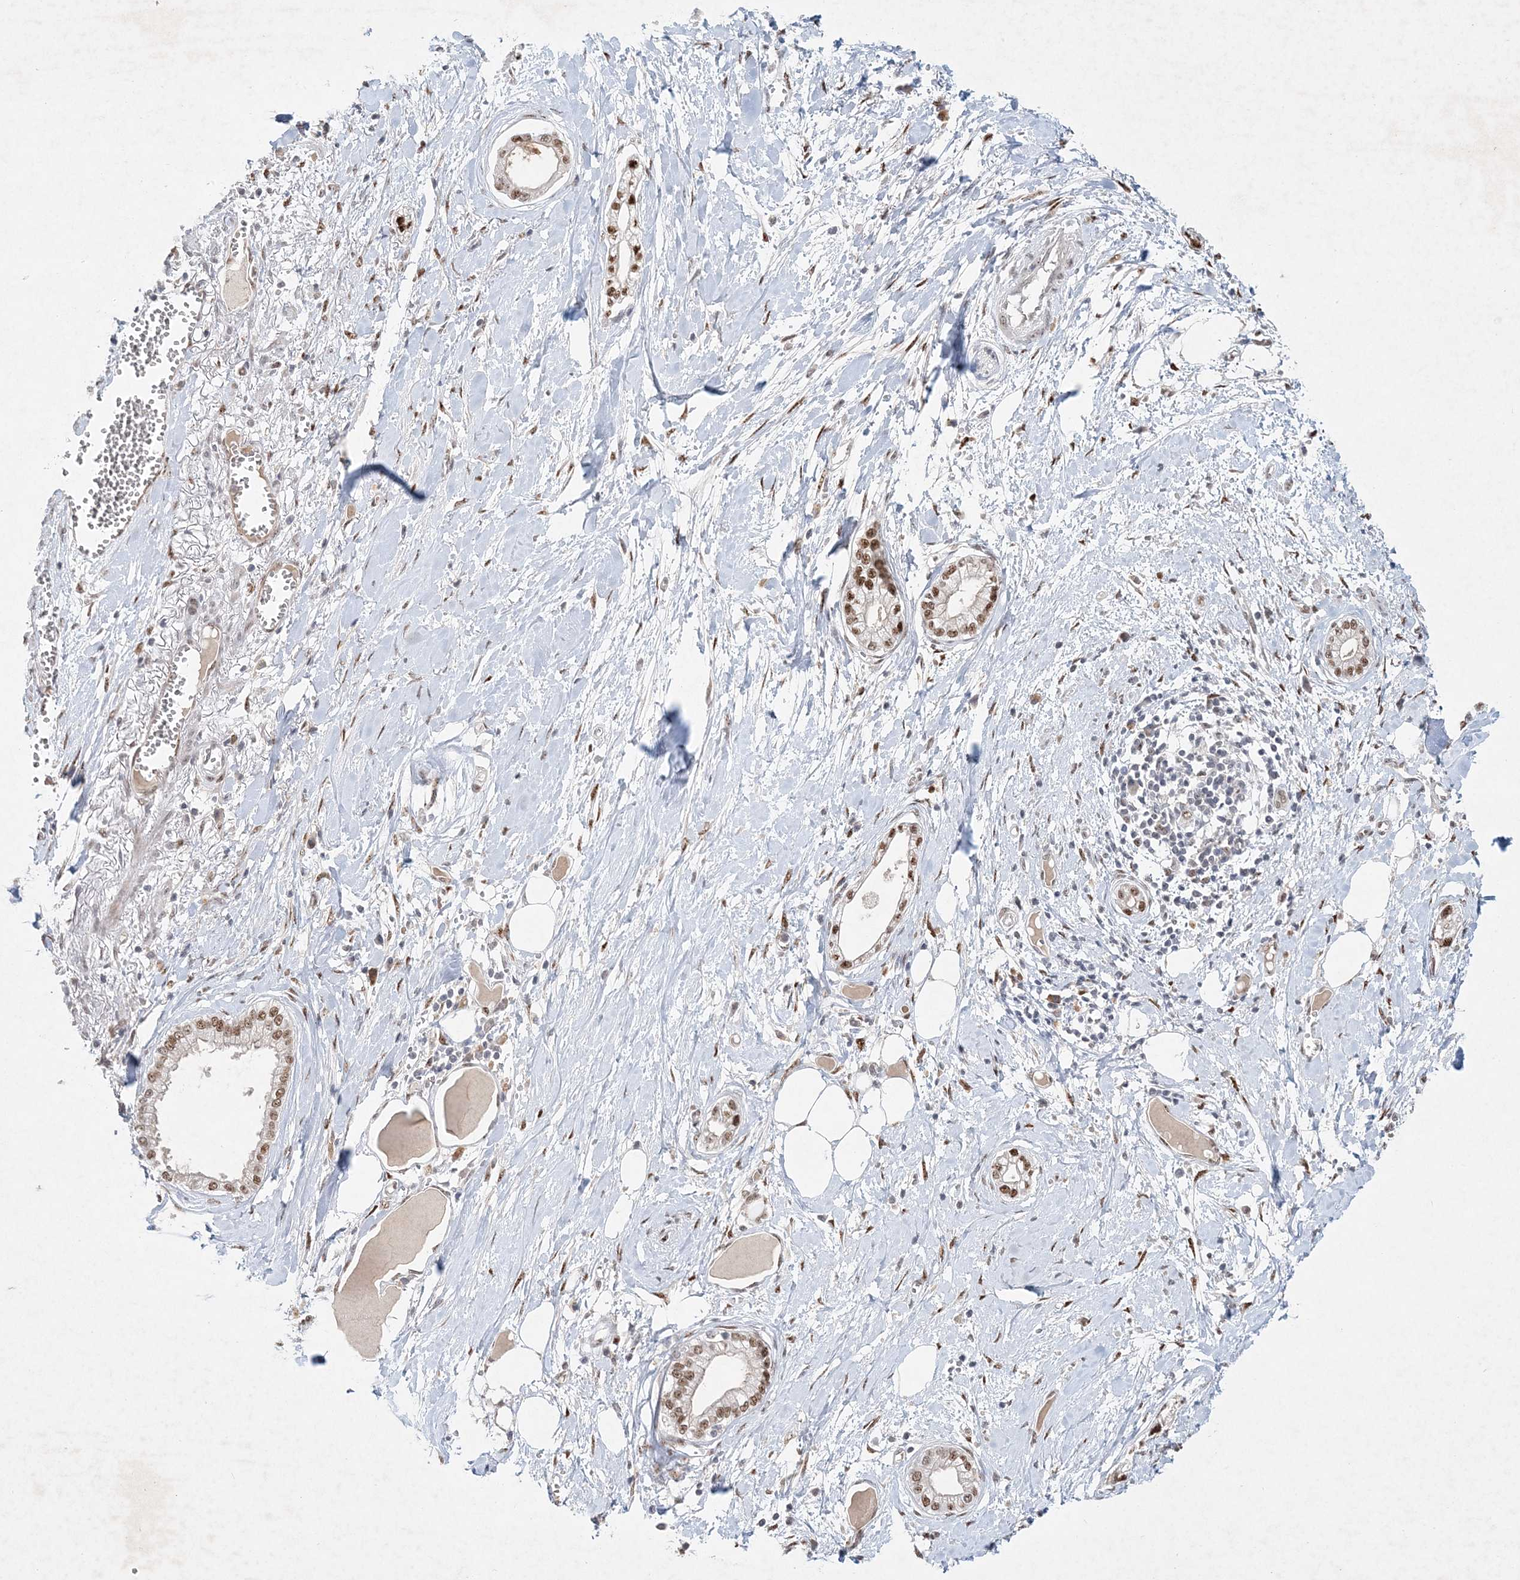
{"staining": {"intensity": "moderate", "quantity": ">75%", "location": "cytoplasmic/membranous,nuclear"}, "tissue": "pancreatic cancer", "cell_type": "Tumor cells", "image_type": "cancer", "snomed": [{"axis": "morphology", "description": "Adenocarcinoma, NOS"}, {"axis": "topography", "description": "Pancreas"}], "caption": "The image displays immunohistochemical staining of adenocarcinoma (pancreatic). There is moderate cytoplasmic/membranous and nuclear staining is present in about >75% of tumor cells.", "gene": "GIN1", "patient": {"sex": "male", "age": 68}}